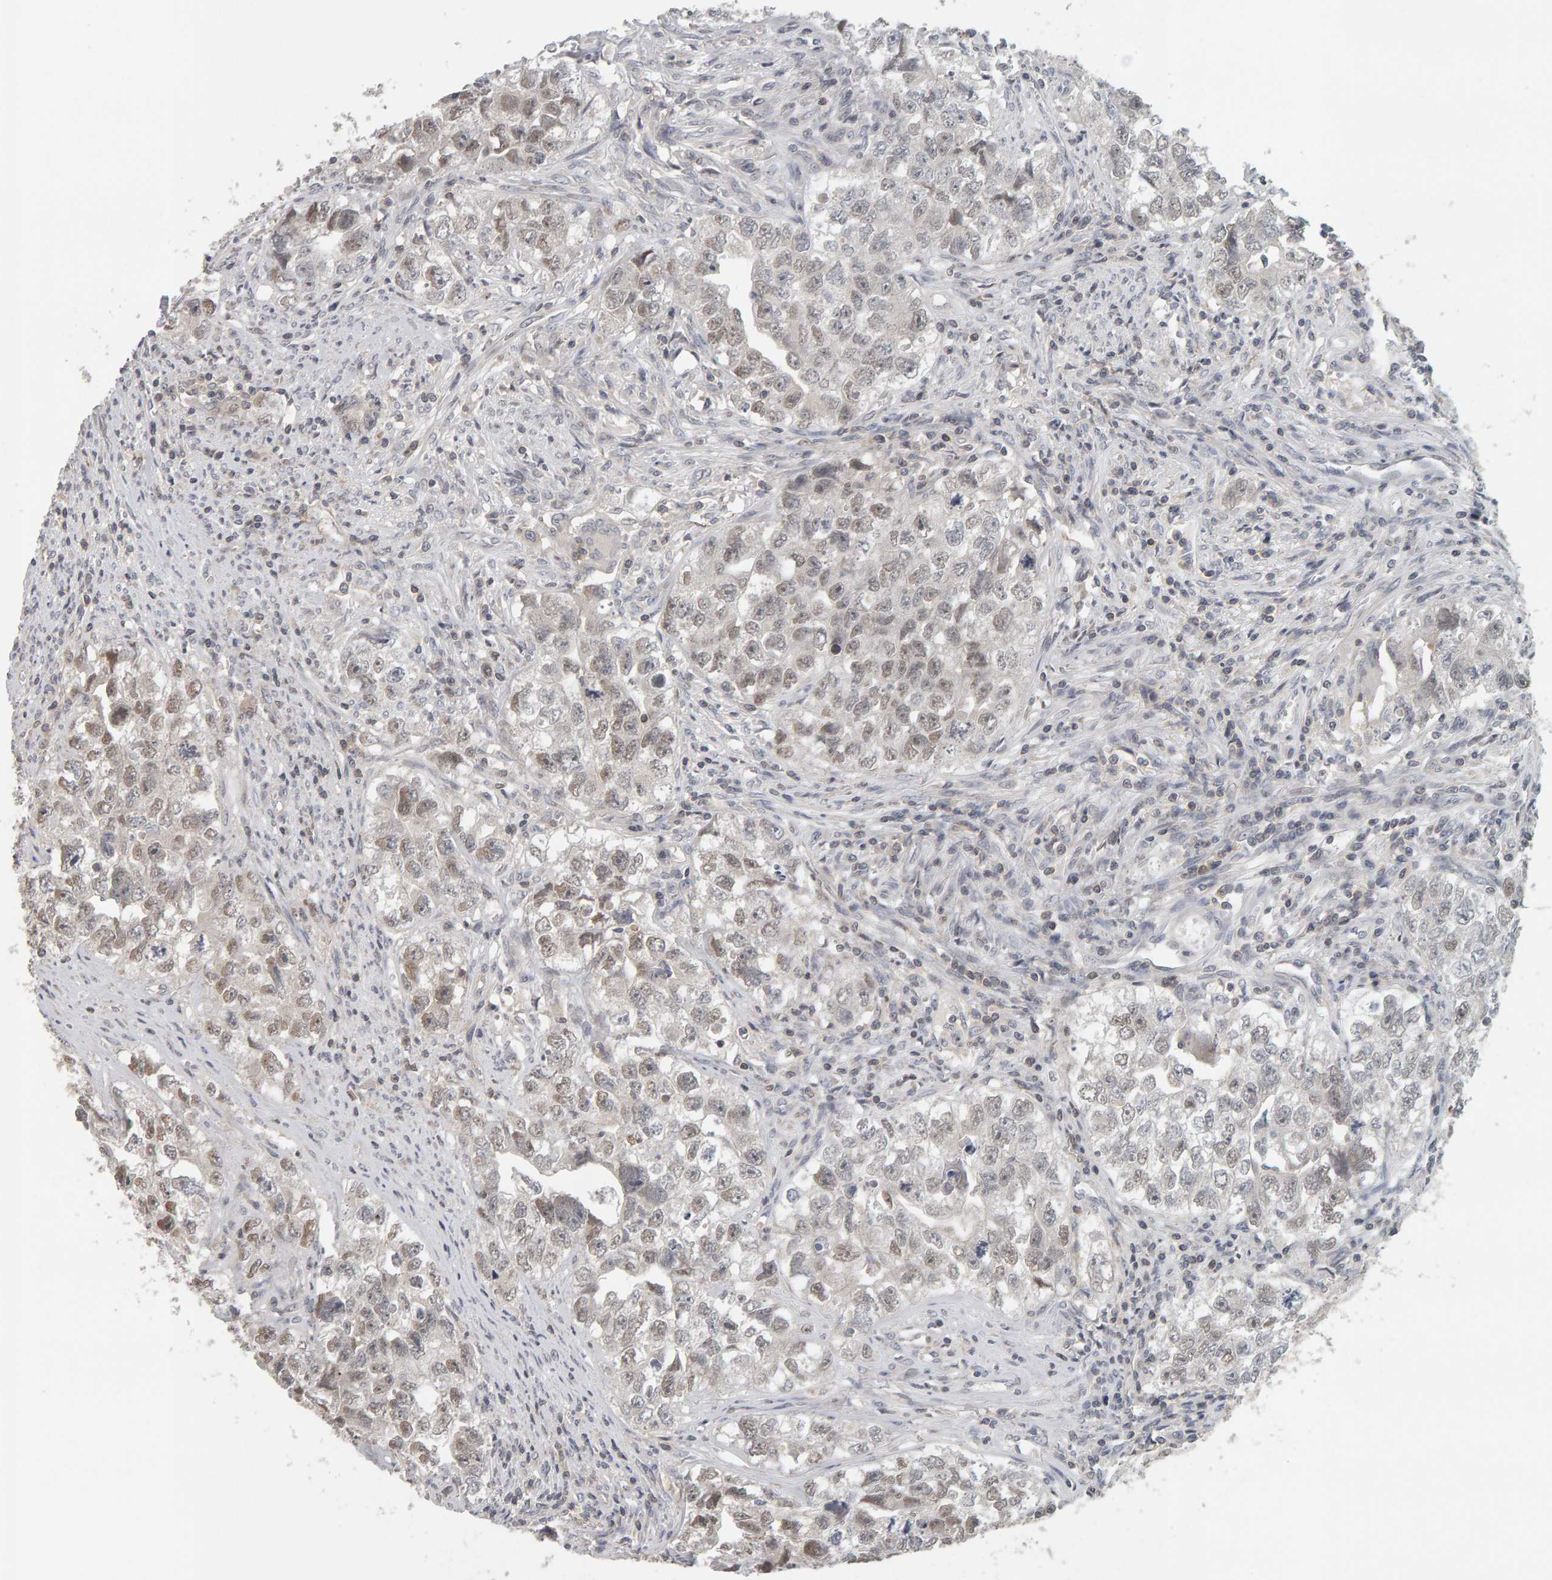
{"staining": {"intensity": "weak", "quantity": "<25%", "location": "nuclear"}, "tissue": "testis cancer", "cell_type": "Tumor cells", "image_type": "cancer", "snomed": [{"axis": "morphology", "description": "Seminoma, NOS"}, {"axis": "morphology", "description": "Carcinoma, Embryonal, NOS"}, {"axis": "topography", "description": "Testis"}], "caption": "This micrograph is of seminoma (testis) stained with immunohistochemistry to label a protein in brown with the nuclei are counter-stained blue. There is no expression in tumor cells.", "gene": "TEFM", "patient": {"sex": "male", "age": 43}}